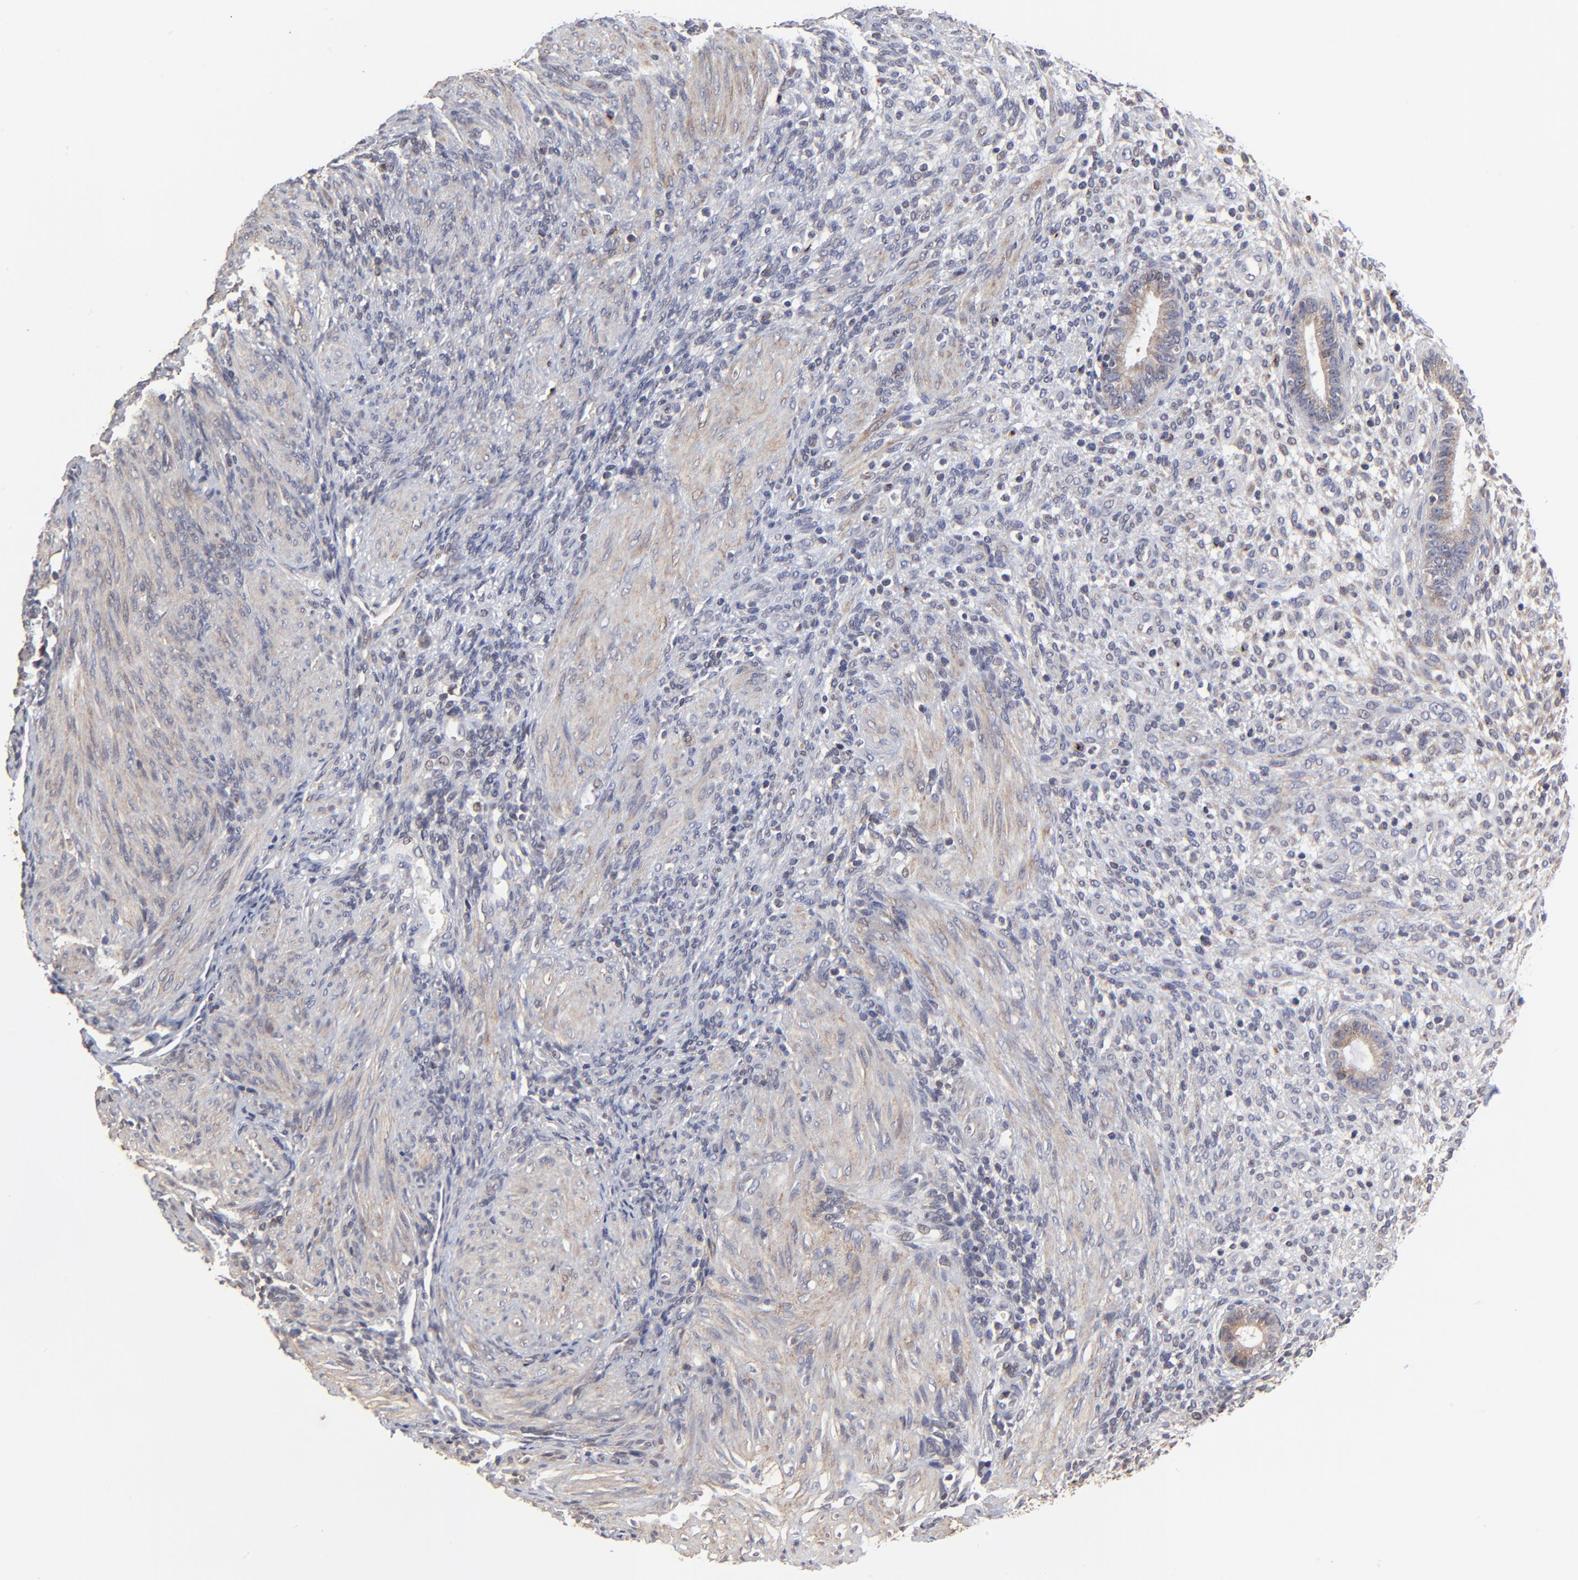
{"staining": {"intensity": "weak", "quantity": "<25%", "location": "cytoplasmic/membranous"}, "tissue": "endometrium", "cell_type": "Cells in endometrial stroma", "image_type": "normal", "snomed": [{"axis": "morphology", "description": "Normal tissue, NOS"}, {"axis": "topography", "description": "Endometrium"}], "caption": "High magnification brightfield microscopy of benign endometrium stained with DAB (brown) and counterstained with hematoxylin (blue): cells in endometrial stroma show no significant expression.", "gene": "ELP2", "patient": {"sex": "female", "age": 72}}